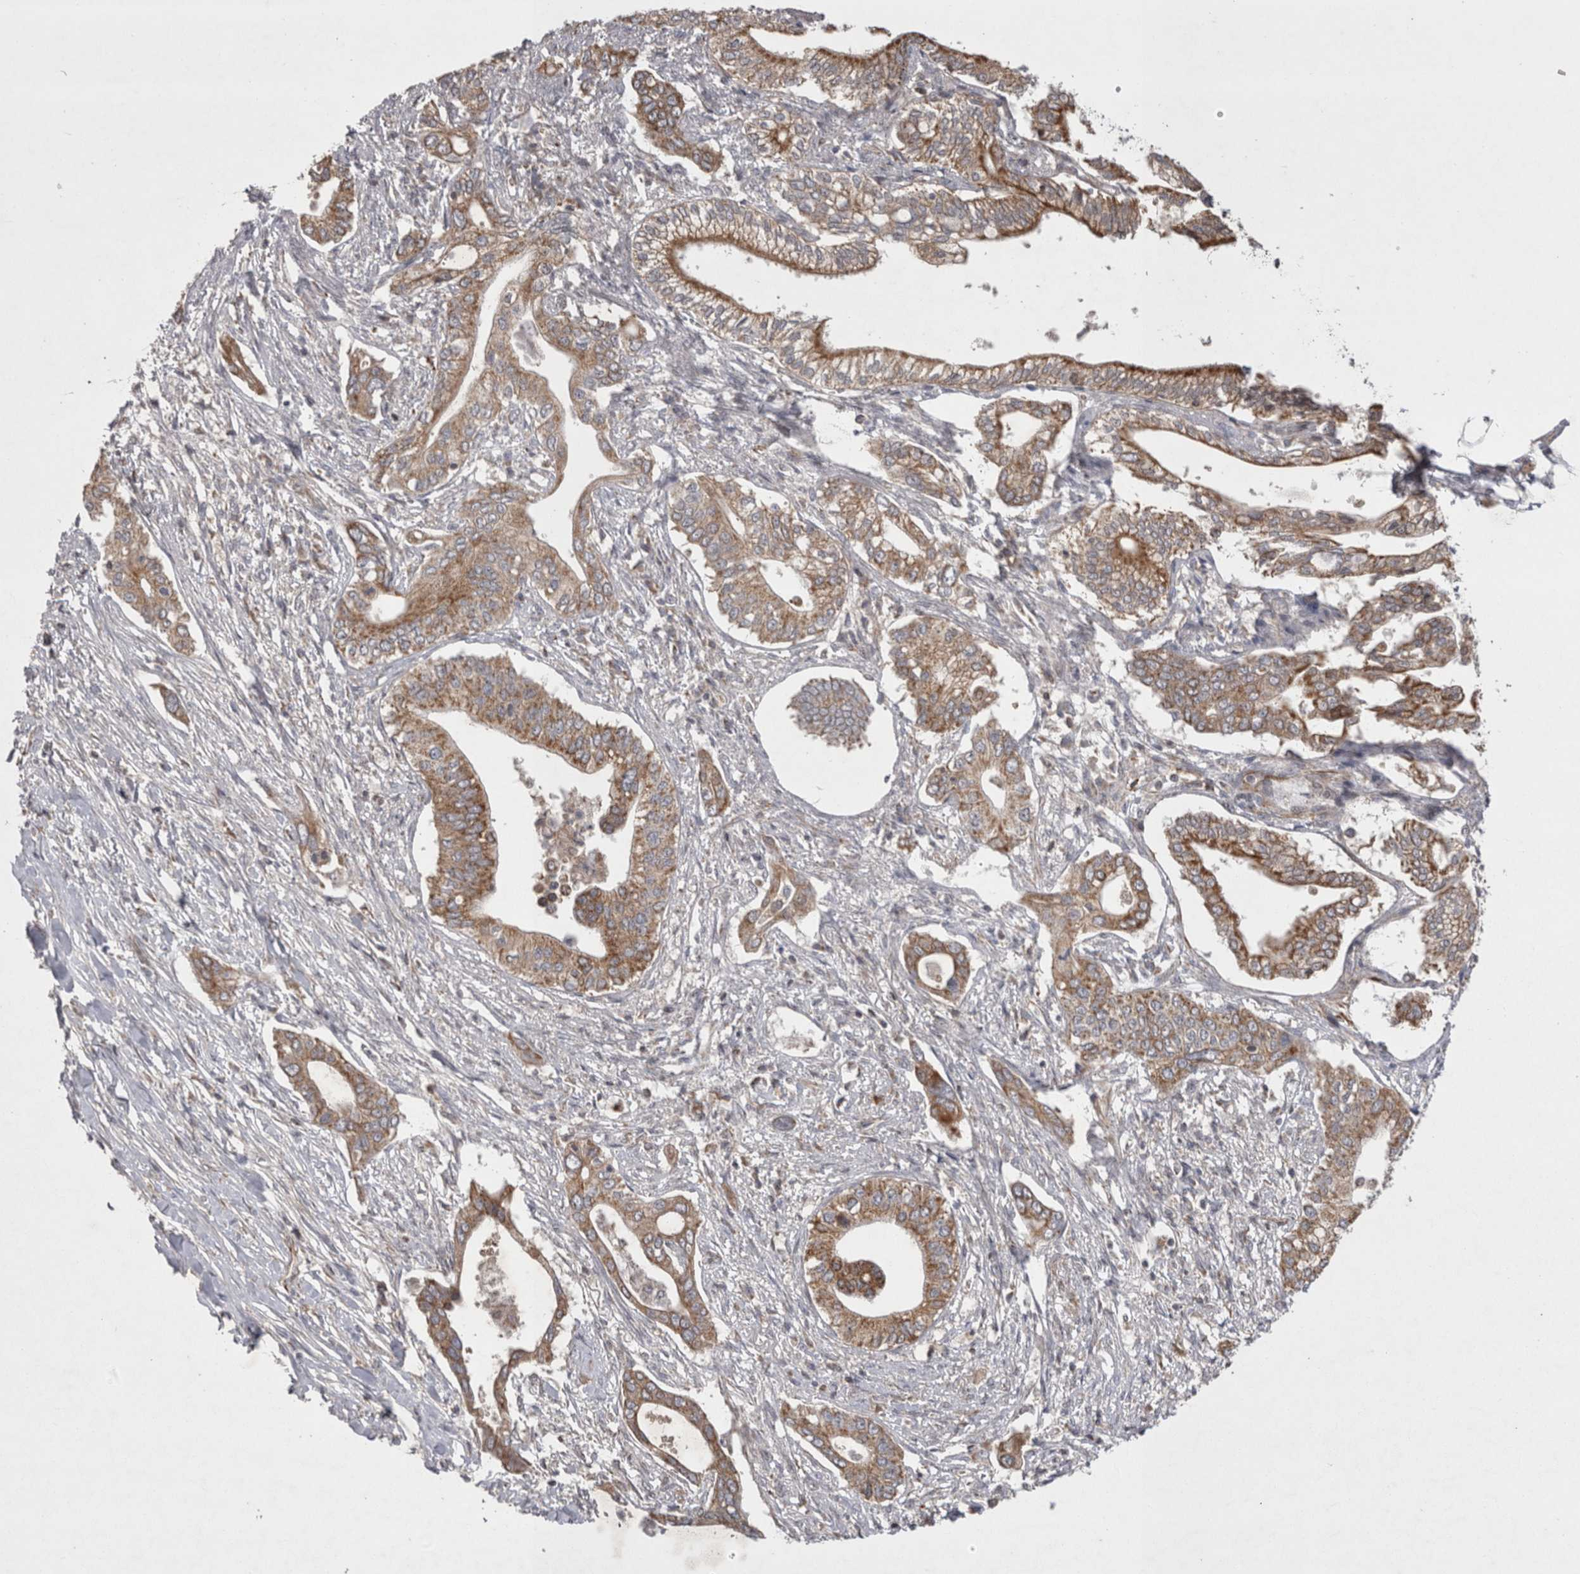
{"staining": {"intensity": "moderate", "quantity": ">75%", "location": "cytoplasmic/membranous"}, "tissue": "pancreatic cancer", "cell_type": "Tumor cells", "image_type": "cancer", "snomed": [{"axis": "morphology", "description": "Normal tissue, NOS"}, {"axis": "morphology", "description": "Adenocarcinoma, NOS"}, {"axis": "topography", "description": "Pancreas"}, {"axis": "topography", "description": "Peripheral nerve tissue"}], "caption": "Protein staining reveals moderate cytoplasmic/membranous positivity in approximately >75% of tumor cells in adenocarcinoma (pancreatic).", "gene": "TSPOAP1", "patient": {"sex": "male", "age": 59}}